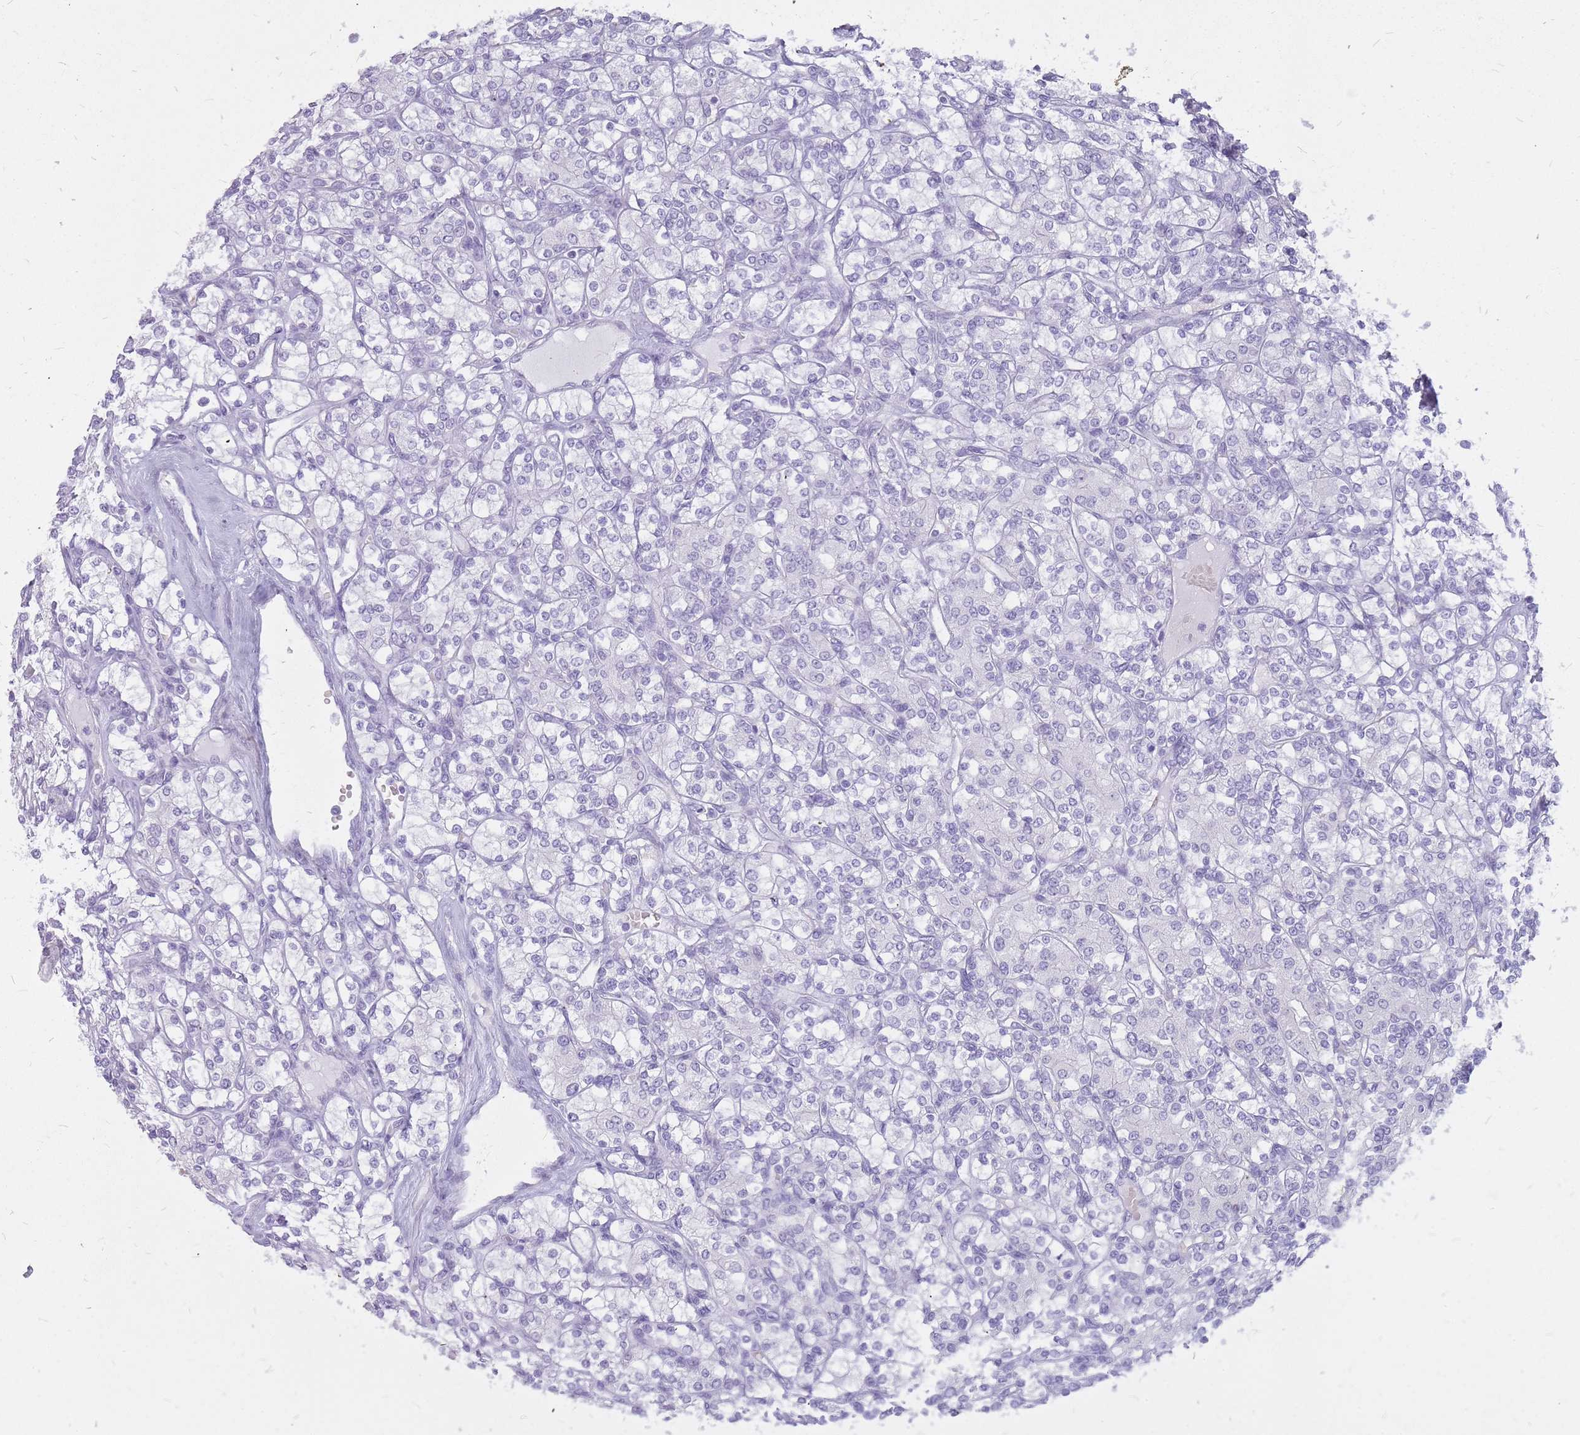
{"staining": {"intensity": "negative", "quantity": "none", "location": "none"}, "tissue": "renal cancer", "cell_type": "Tumor cells", "image_type": "cancer", "snomed": [{"axis": "morphology", "description": "Adenocarcinoma, NOS"}, {"axis": "topography", "description": "Kidney"}], "caption": "Immunohistochemical staining of human adenocarcinoma (renal) displays no significant expression in tumor cells.", "gene": "INS", "patient": {"sex": "male", "age": 77}}